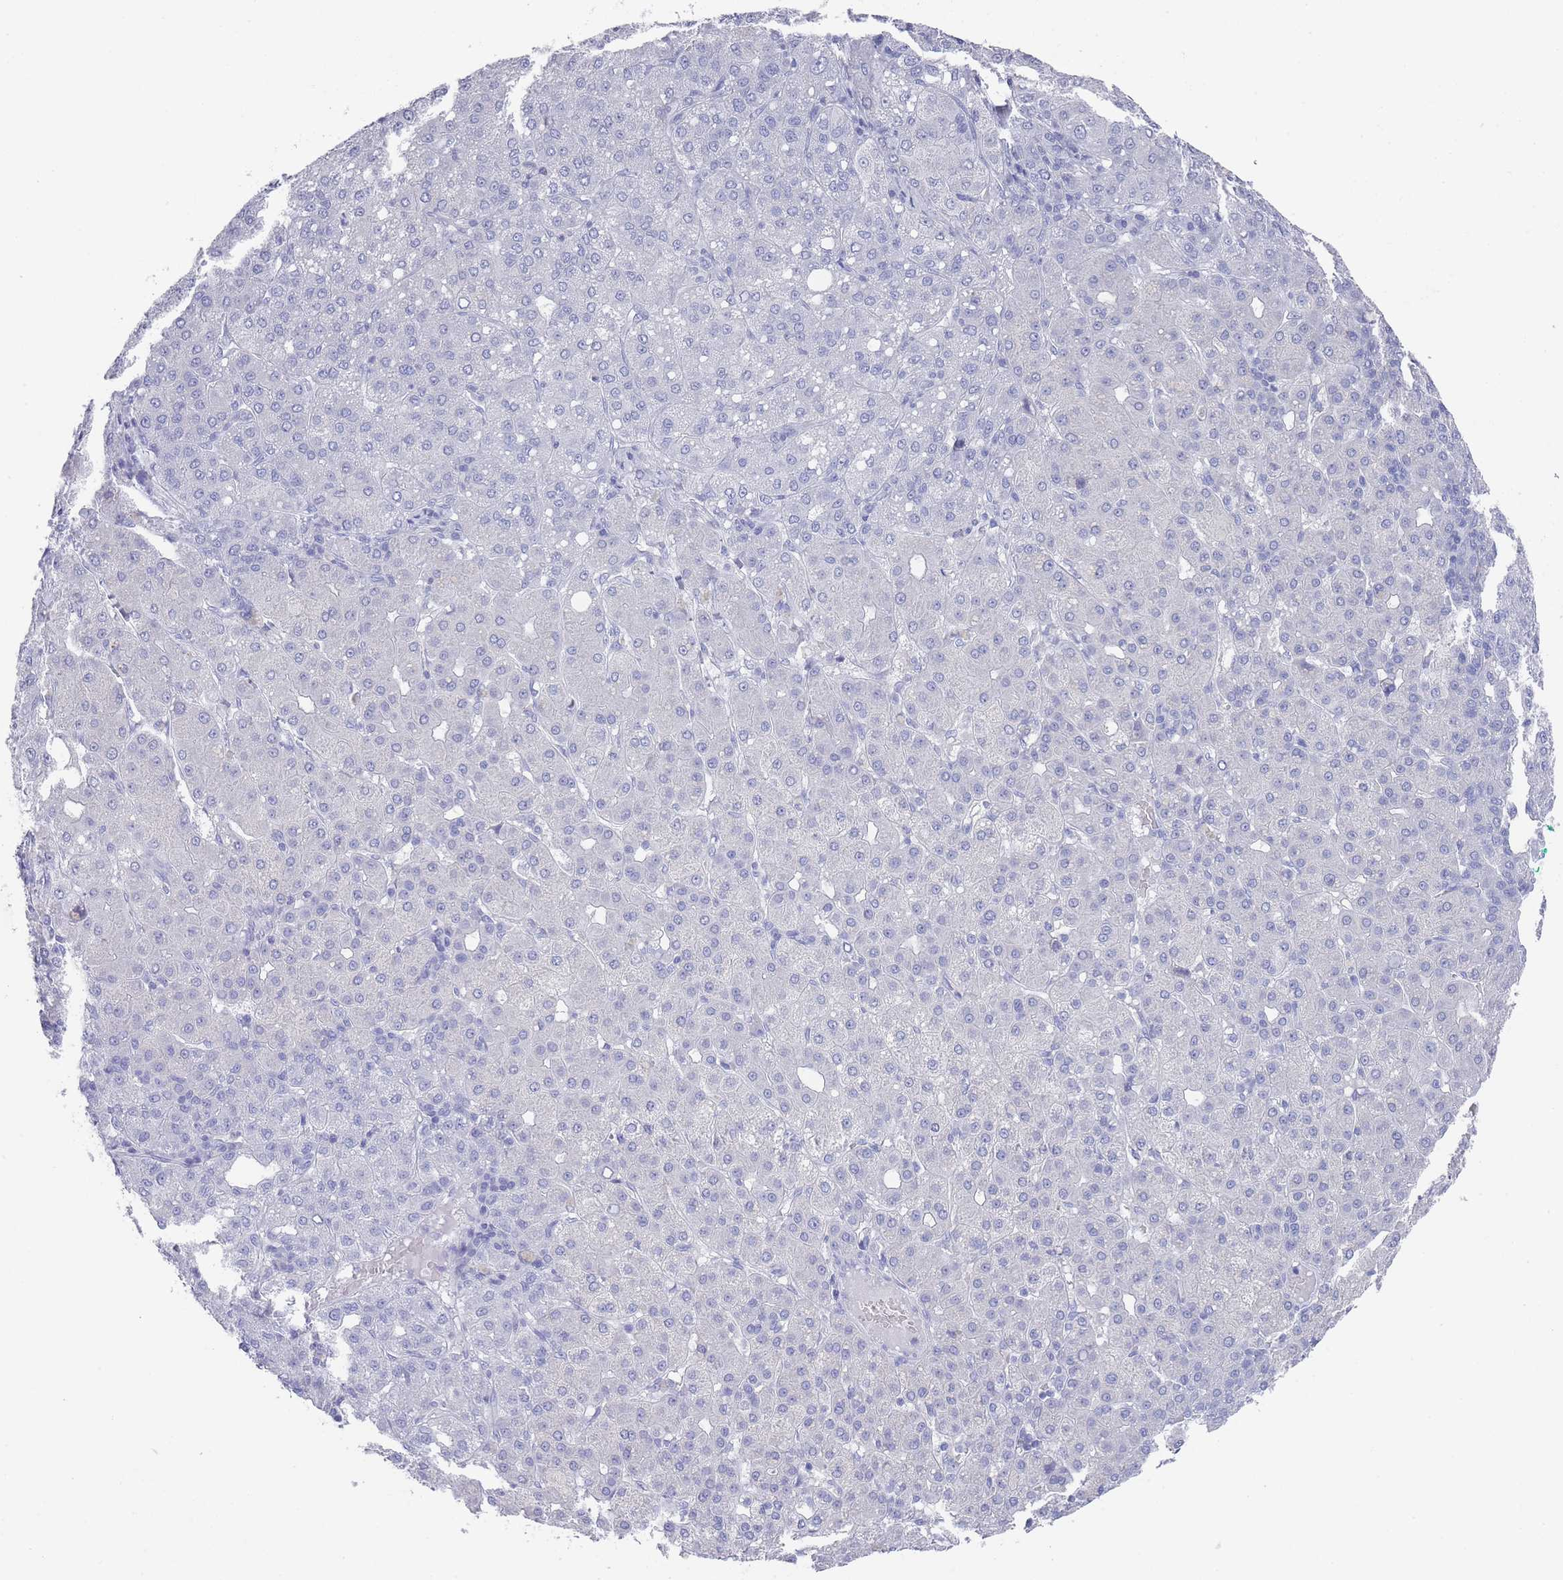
{"staining": {"intensity": "negative", "quantity": "none", "location": "none"}, "tissue": "liver cancer", "cell_type": "Tumor cells", "image_type": "cancer", "snomed": [{"axis": "morphology", "description": "Carcinoma, Hepatocellular, NOS"}, {"axis": "topography", "description": "Liver"}], "caption": "This is an immunohistochemistry (IHC) photomicrograph of human liver hepatocellular carcinoma. There is no positivity in tumor cells.", "gene": "RAB2B", "patient": {"sex": "male", "age": 65}}